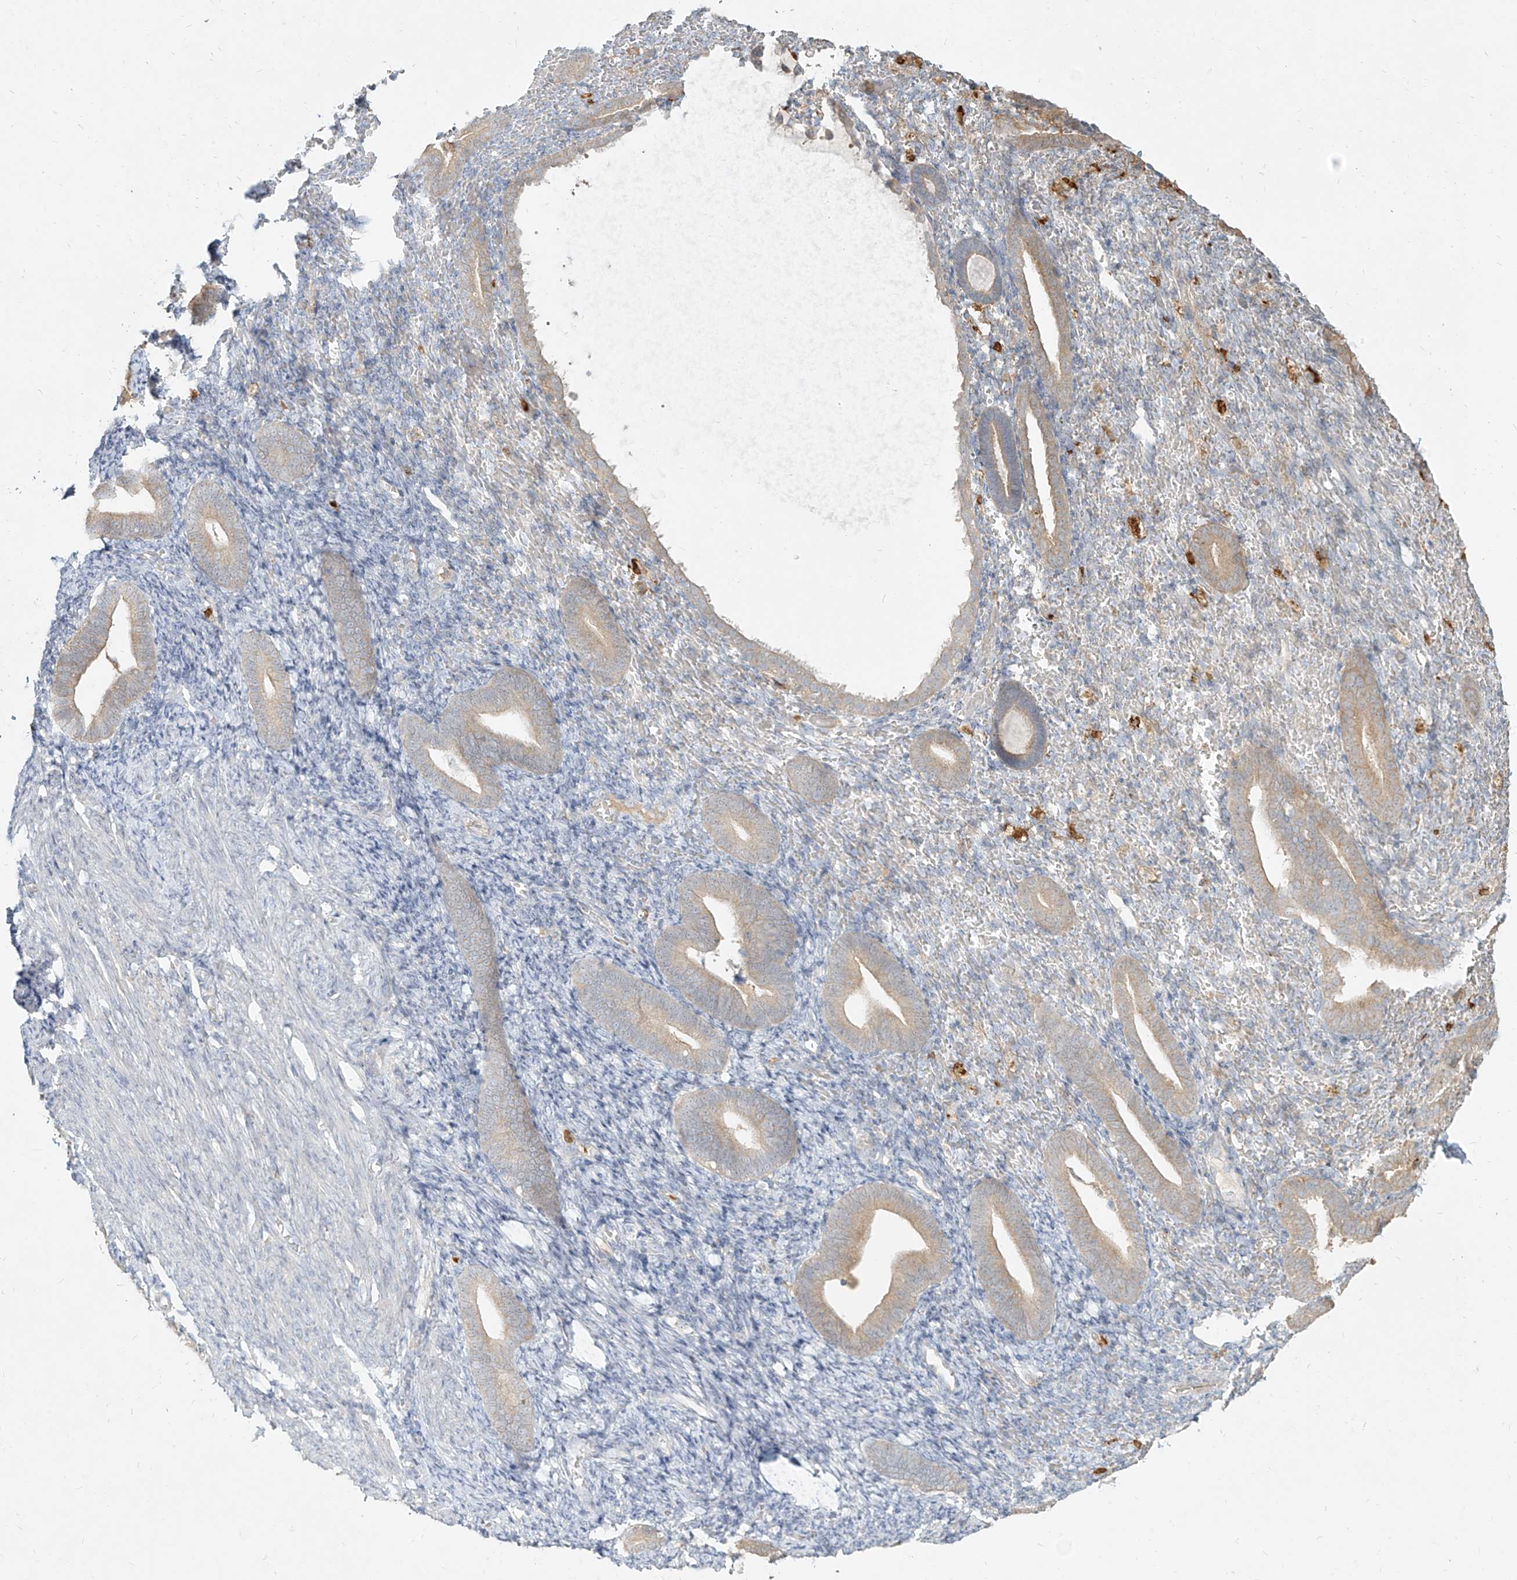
{"staining": {"intensity": "weak", "quantity": "<25%", "location": "cytoplasmic/membranous"}, "tissue": "endometrium", "cell_type": "Cells in endometrial stroma", "image_type": "normal", "snomed": [{"axis": "morphology", "description": "Normal tissue, NOS"}, {"axis": "topography", "description": "Endometrium"}], "caption": "High power microscopy image of an immunohistochemistry (IHC) micrograph of unremarkable endometrium, revealing no significant positivity in cells in endometrial stroma.", "gene": "PGD", "patient": {"sex": "female", "age": 51}}